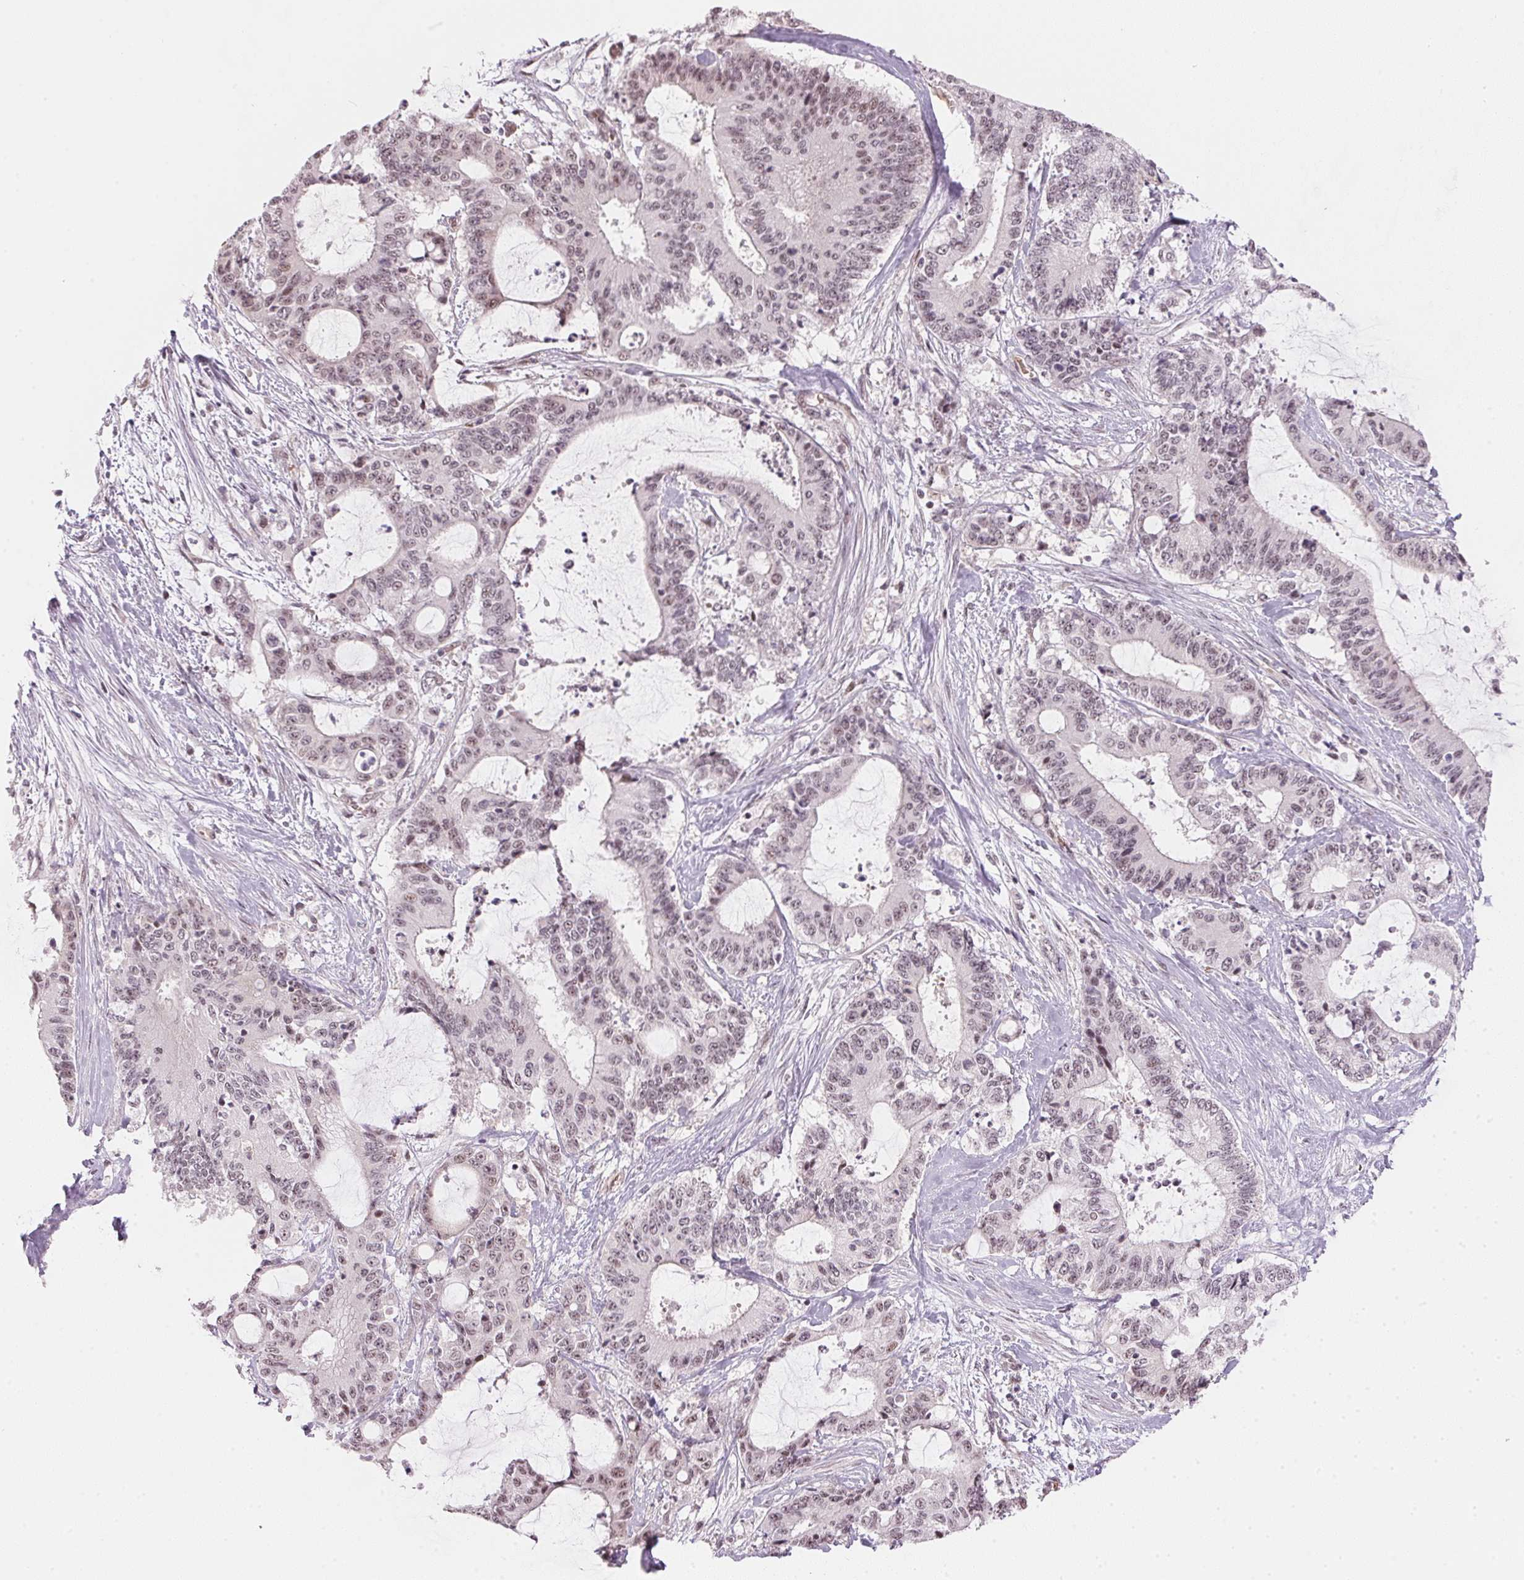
{"staining": {"intensity": "weak", "quantity": "<25%", "location": "nuclear"}, "tissue": "liver cancer", "cell_type": "Tumor cells", "image_type": "cancer", "snomed": [{"axis": "morphology", "description": "Cholangiocarcinoma"}, {"axis": "topography", "description": "Liver"}], "caption": "IHC of human liver cancer (cholangiocarcinoma) shows no staining in tumor cells.", "gene": "KAT6A", "patient": {"sex": "female", "age": 73}}